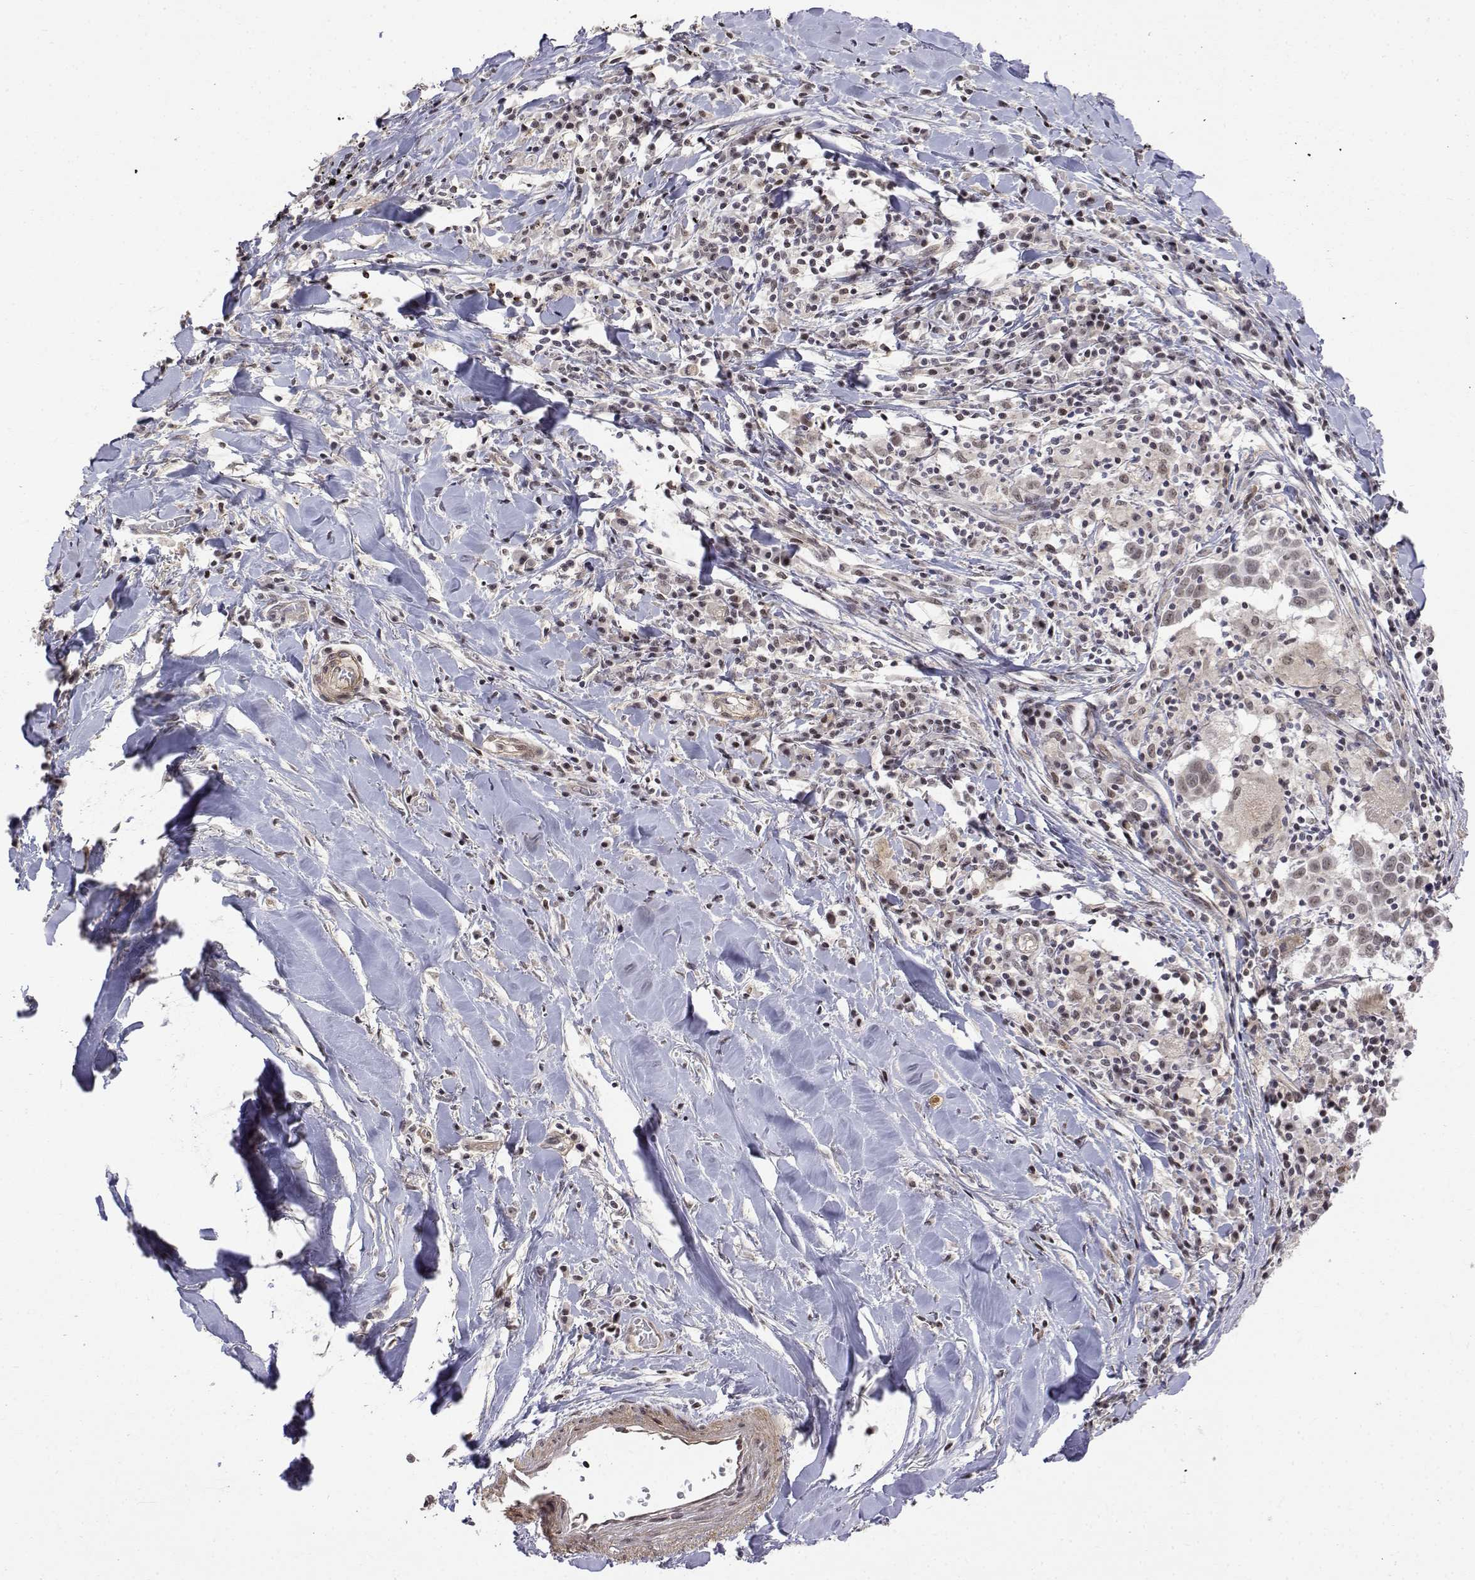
{"staining": {"intensity": "negative", "quantity": "none", "location": "none"}, "tissue": "lung cancer", "cell_type": "Tumor cells", "image_type": "cancer", "snomed": [{"axis": "morphology", "description": "Squamous cell carcinoma, NOS"}, {"axis": "topography", "description": "Lung"}], "caption": "A photomicrograph of lung cancer stained for a protein demonstrates no brown staining in tumor cells.", "gene": "ITGA7", "patient": {"sex": "male", "age": 57}}